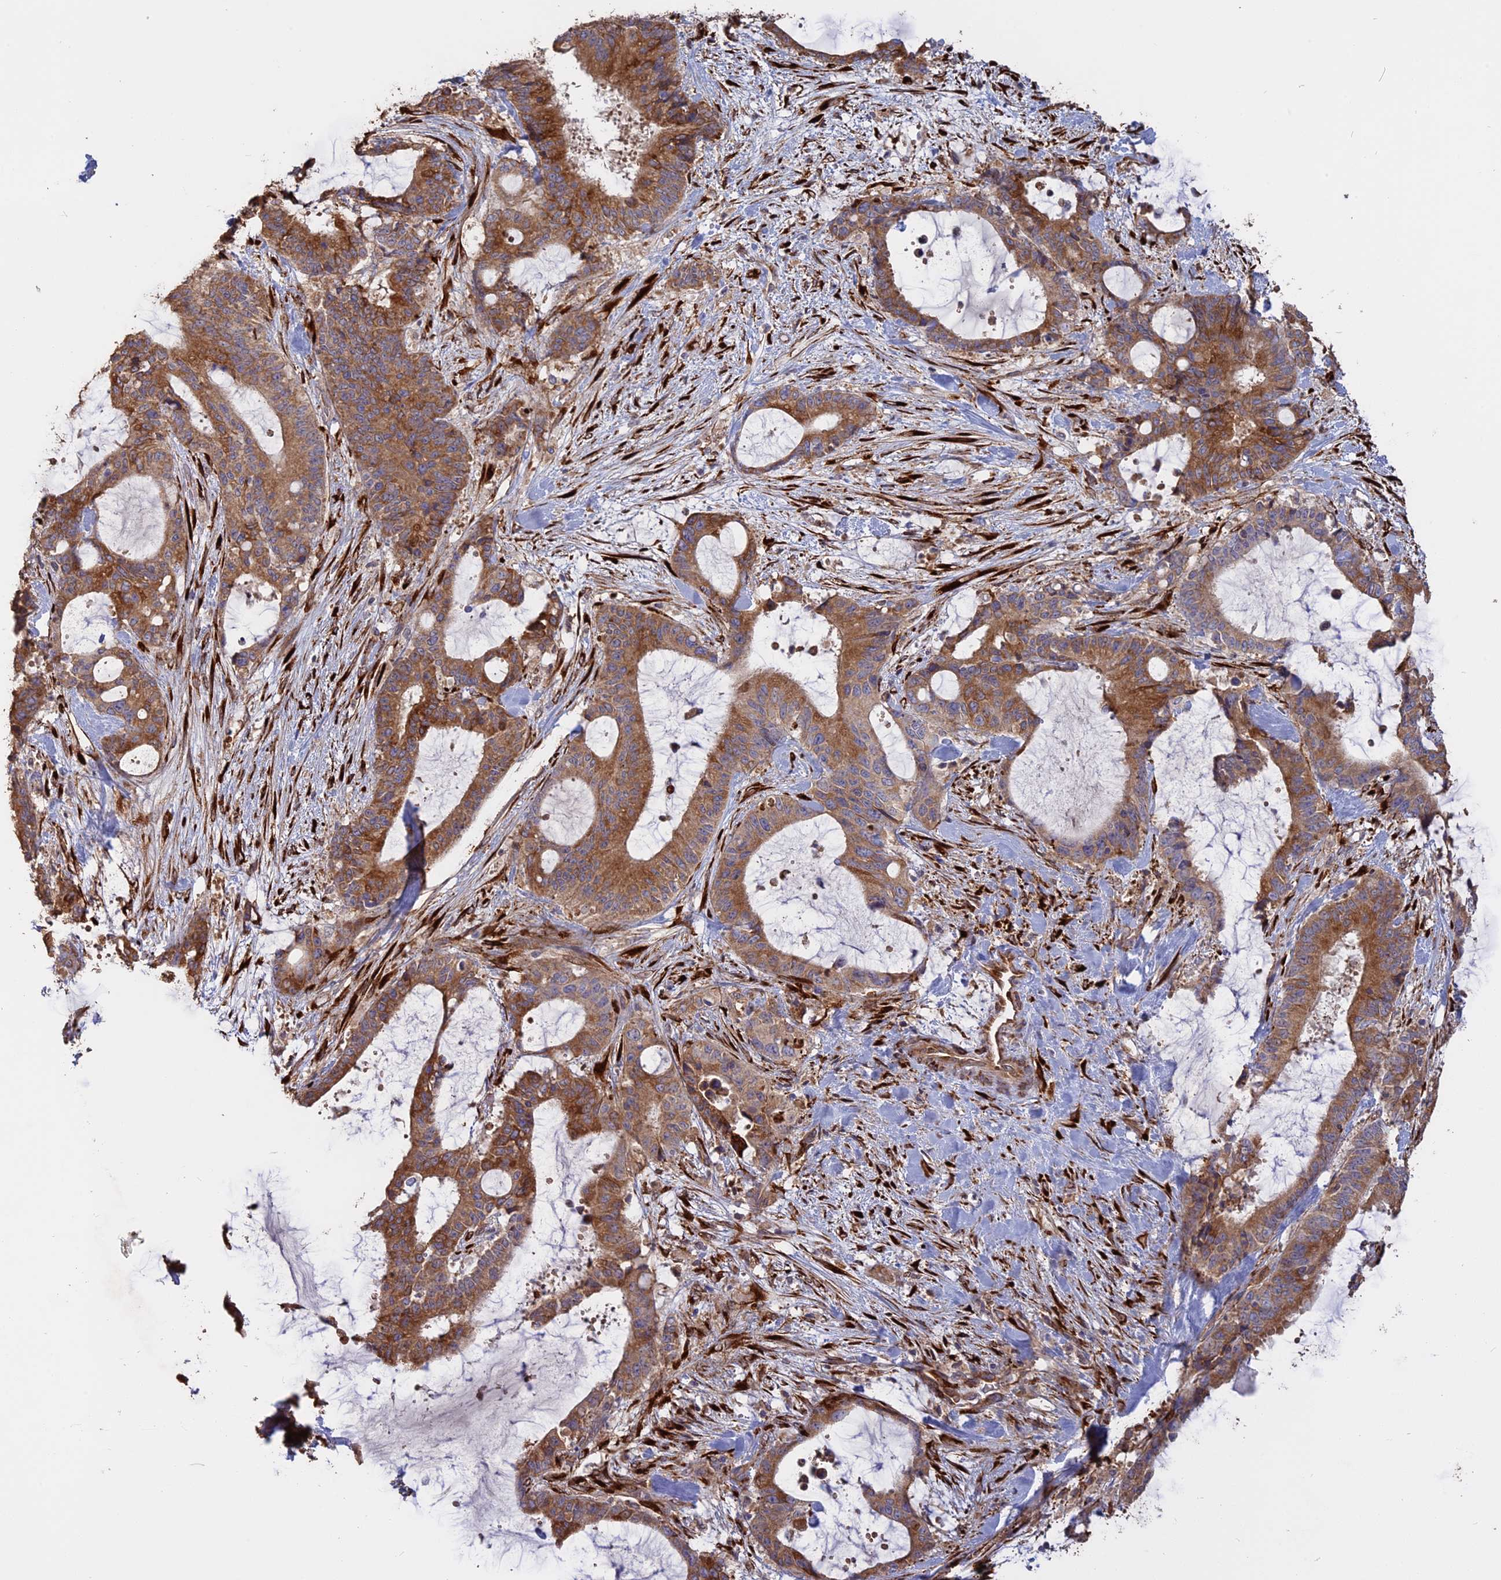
{"staining": {"intensity": "moderate", "quantity": ">75%", "location": "cytoplasmic/membranous"}, "tissue": "liver cancer", "cell_type": "Tumor cells", "image_type": "cancer", "snomed": [{"axis": "morphology", "description": "Normal tissue, NOS"}, {"axis": "morphology", "description": "Cholangiocarcinoma"}, {"axis": "topography", "description": "Liver"}, {"axis": "topography", "description": "Peripheral nerve tissue"}], "caption": "The immunohistochemical stain highlights moderate cytoplasmic/membranous expression in tumor cells of liver cancer tissue.", "gene": "PPIC", "patient": {"sex": "female", "age": 73}}